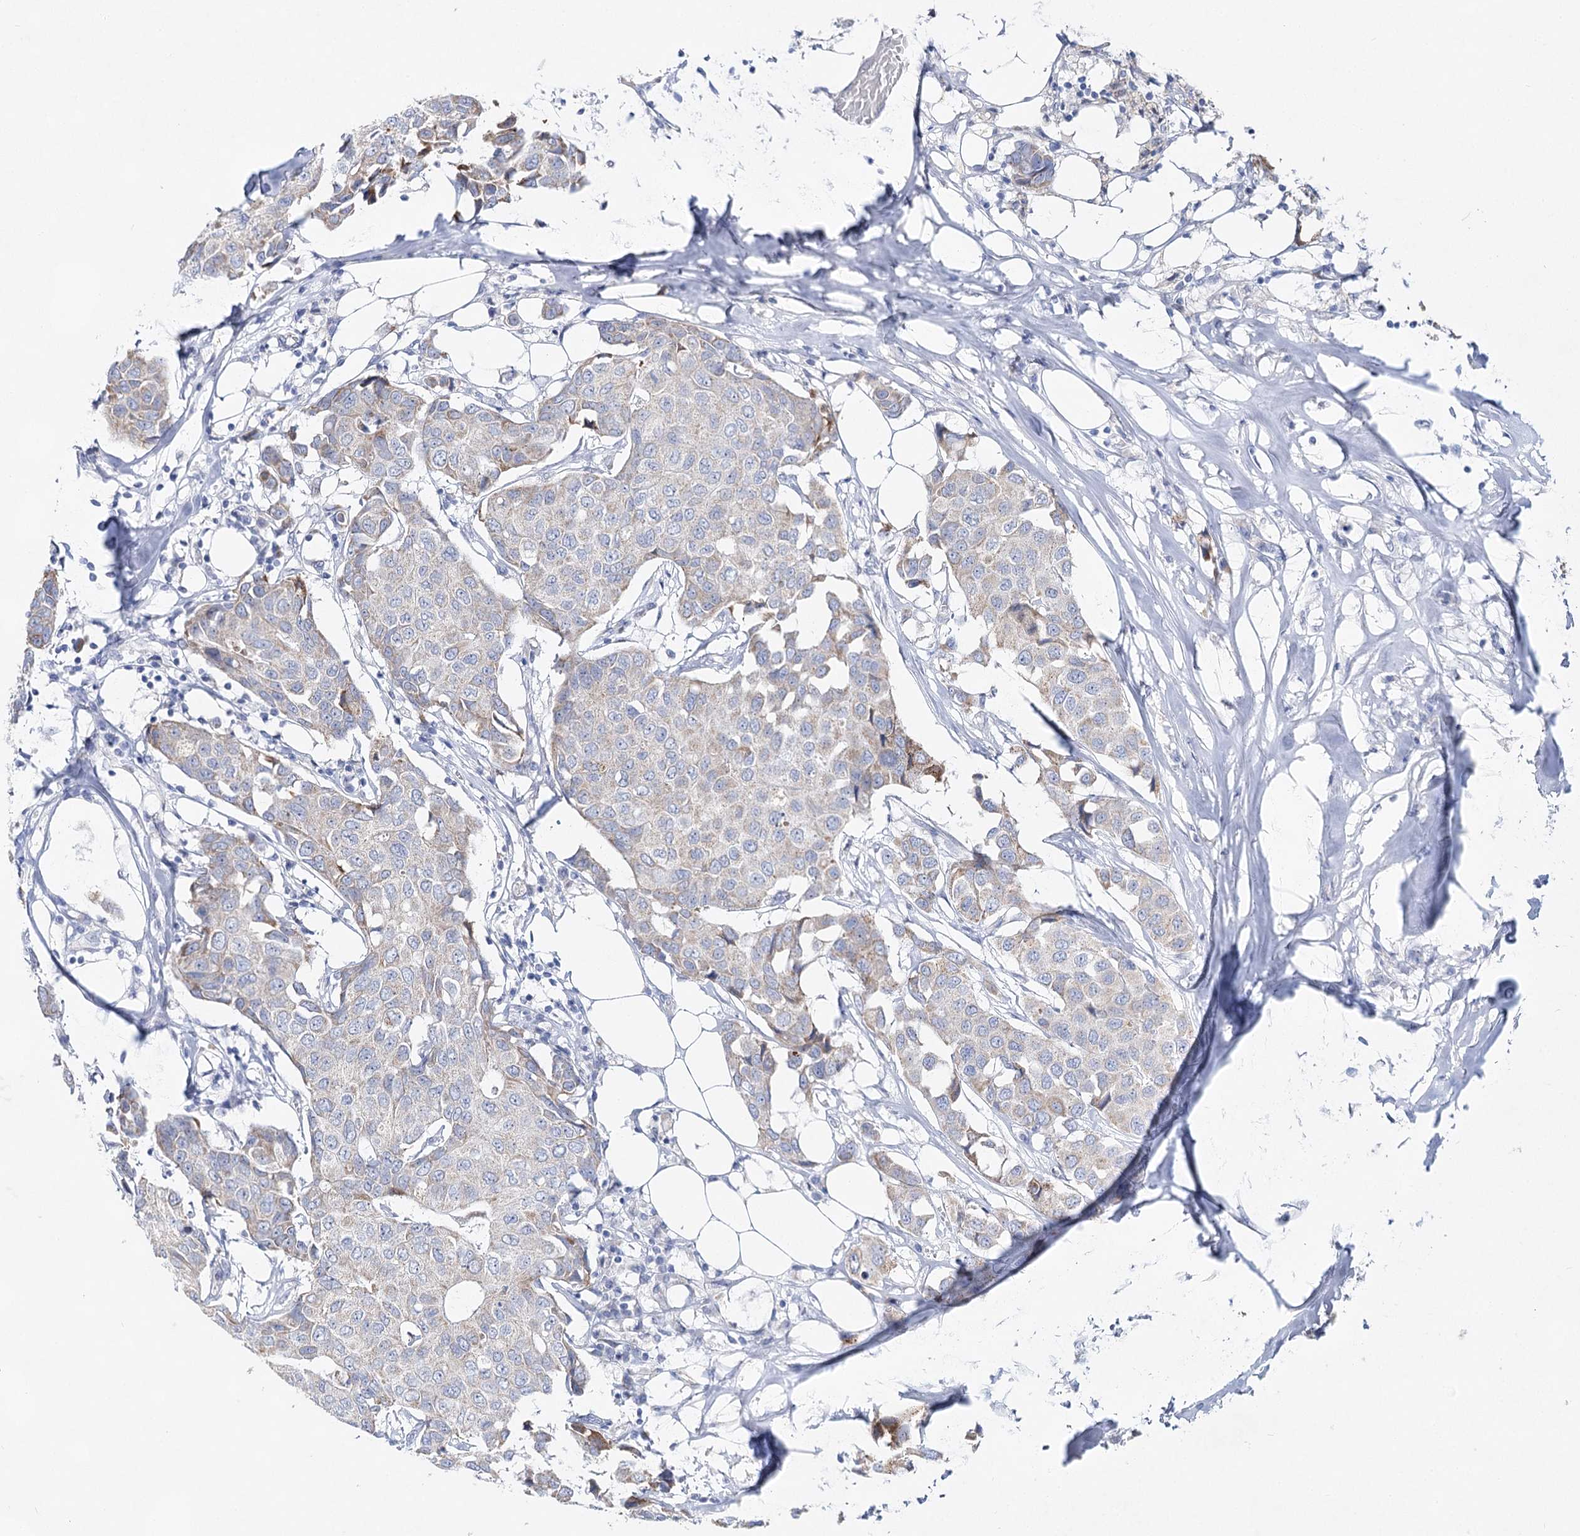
{"staining": {"intensity": "weak", "quantity": "25%-75%", "location": "cytoplasmic/membranous"}, "tissue": "breast cancer", "cell_type": "Tumor cells", "image_type": "cancer", "snomed": [{"axis": "morphology", "description": "Duct carcinoma"}, {"axis": "topography", "description": "Breast"}], "caption": "Immunohistochemistry staining of breast cancer (infiltrating ductal carcinoma), which shows low levels of weak cytoplasmic/membranous expression in about 25%-75% of tumor cells indicating weak cytoplasmic/membranous protein staining. The staining was performed using DAB (brown) for protein detection and nuclei were counterstained in hematoxylin (blue).", "gene": "BPHL", "patient": {"sex": "female", "age": 80}}